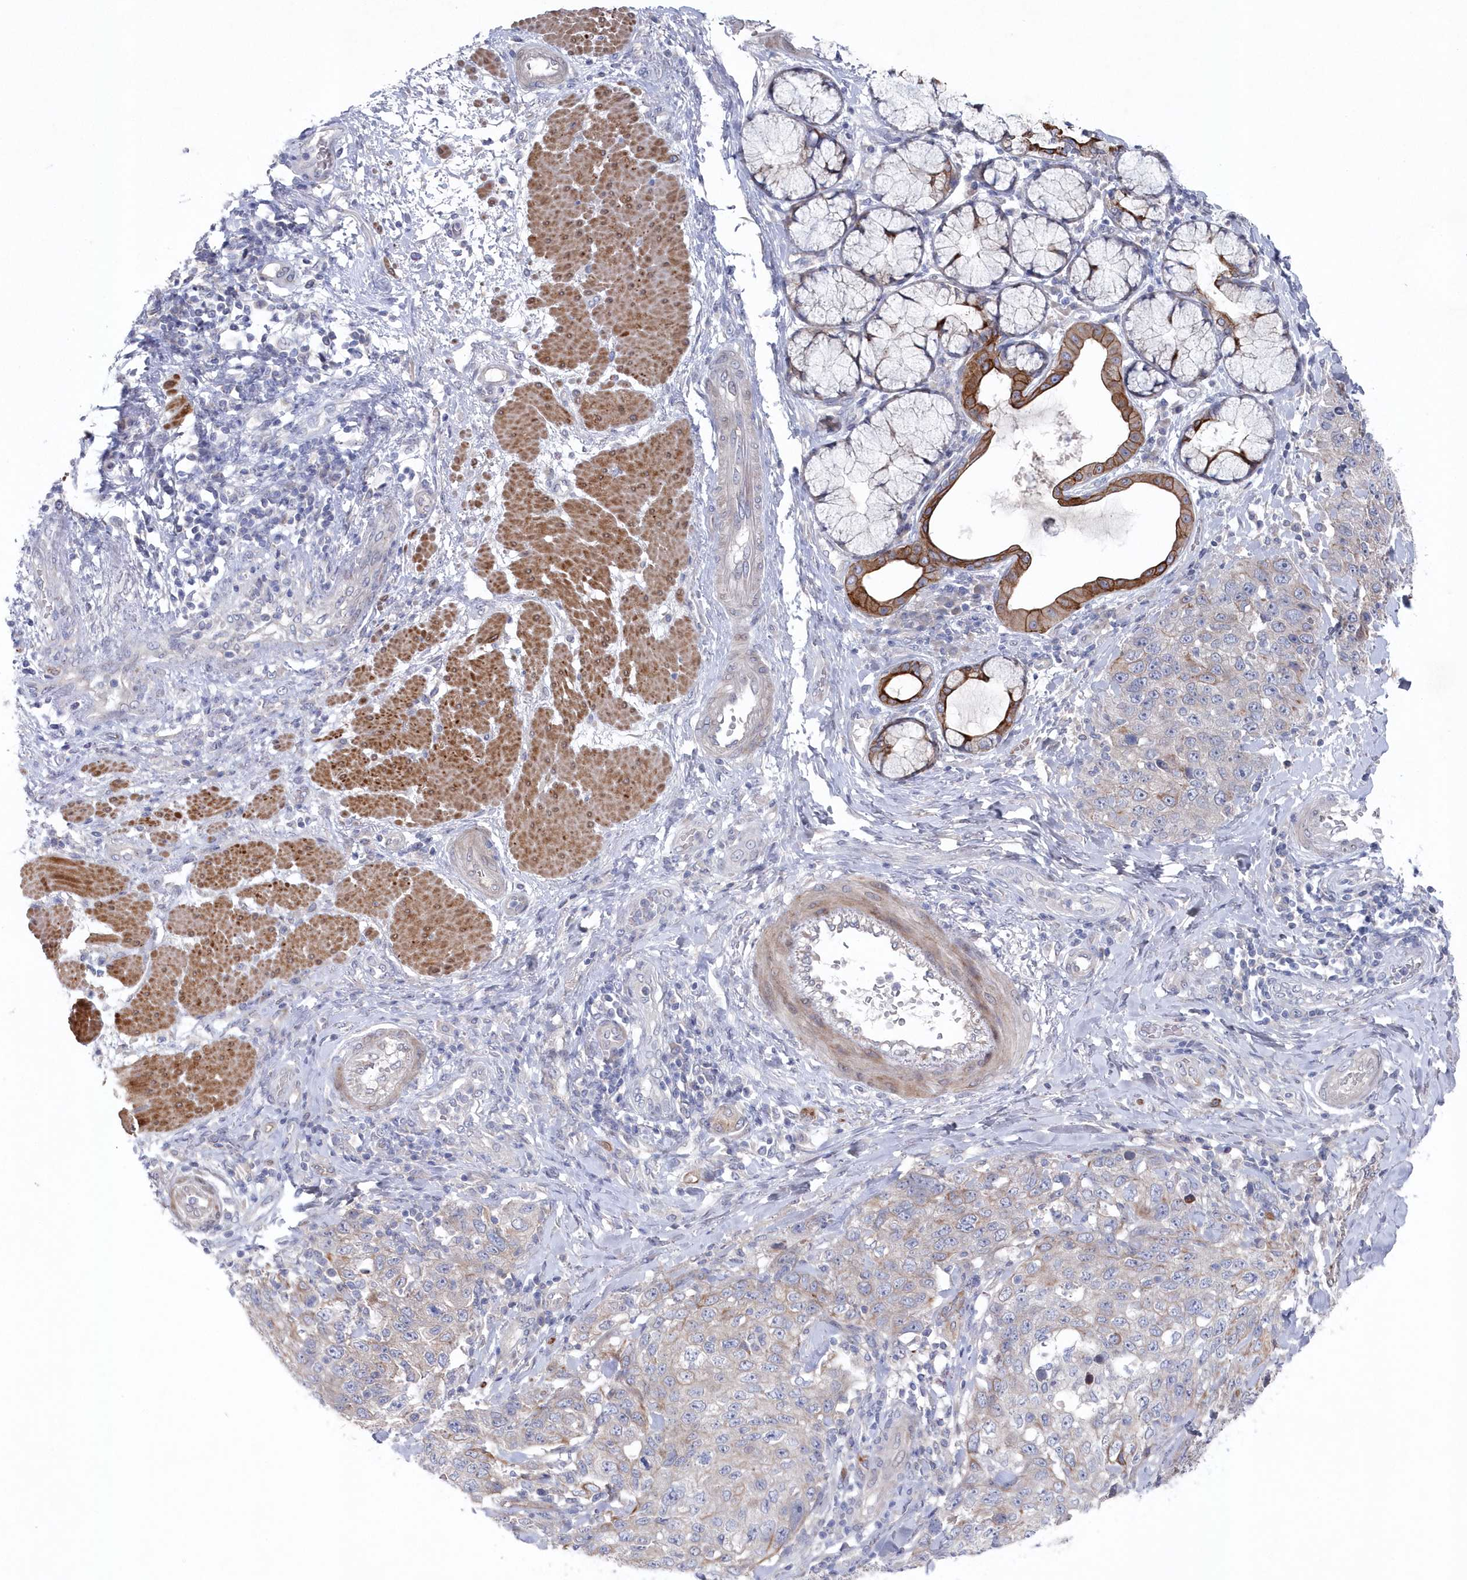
{"staining": {"intensity": "negative", "quantity": "none", "location": "none"}, "tissue": "stomach cancer", "cell_type": "Tumor cells", "image_type": "cancer", "snomed": [{"axis": "morphology", "description": "Adenocarcinoma, NOS"}, {"axis": "topography", "description": "Stomach"}], "caption": "IHC micrograph of stomach adenocarcinoma stained for a protein (brown), which displays no positivity in tumor cells. (DAB immunohistochemistry (IHC), high magnification).", "gene": "KIAA1586", "patient": {"sex": "male", "age": 48}}